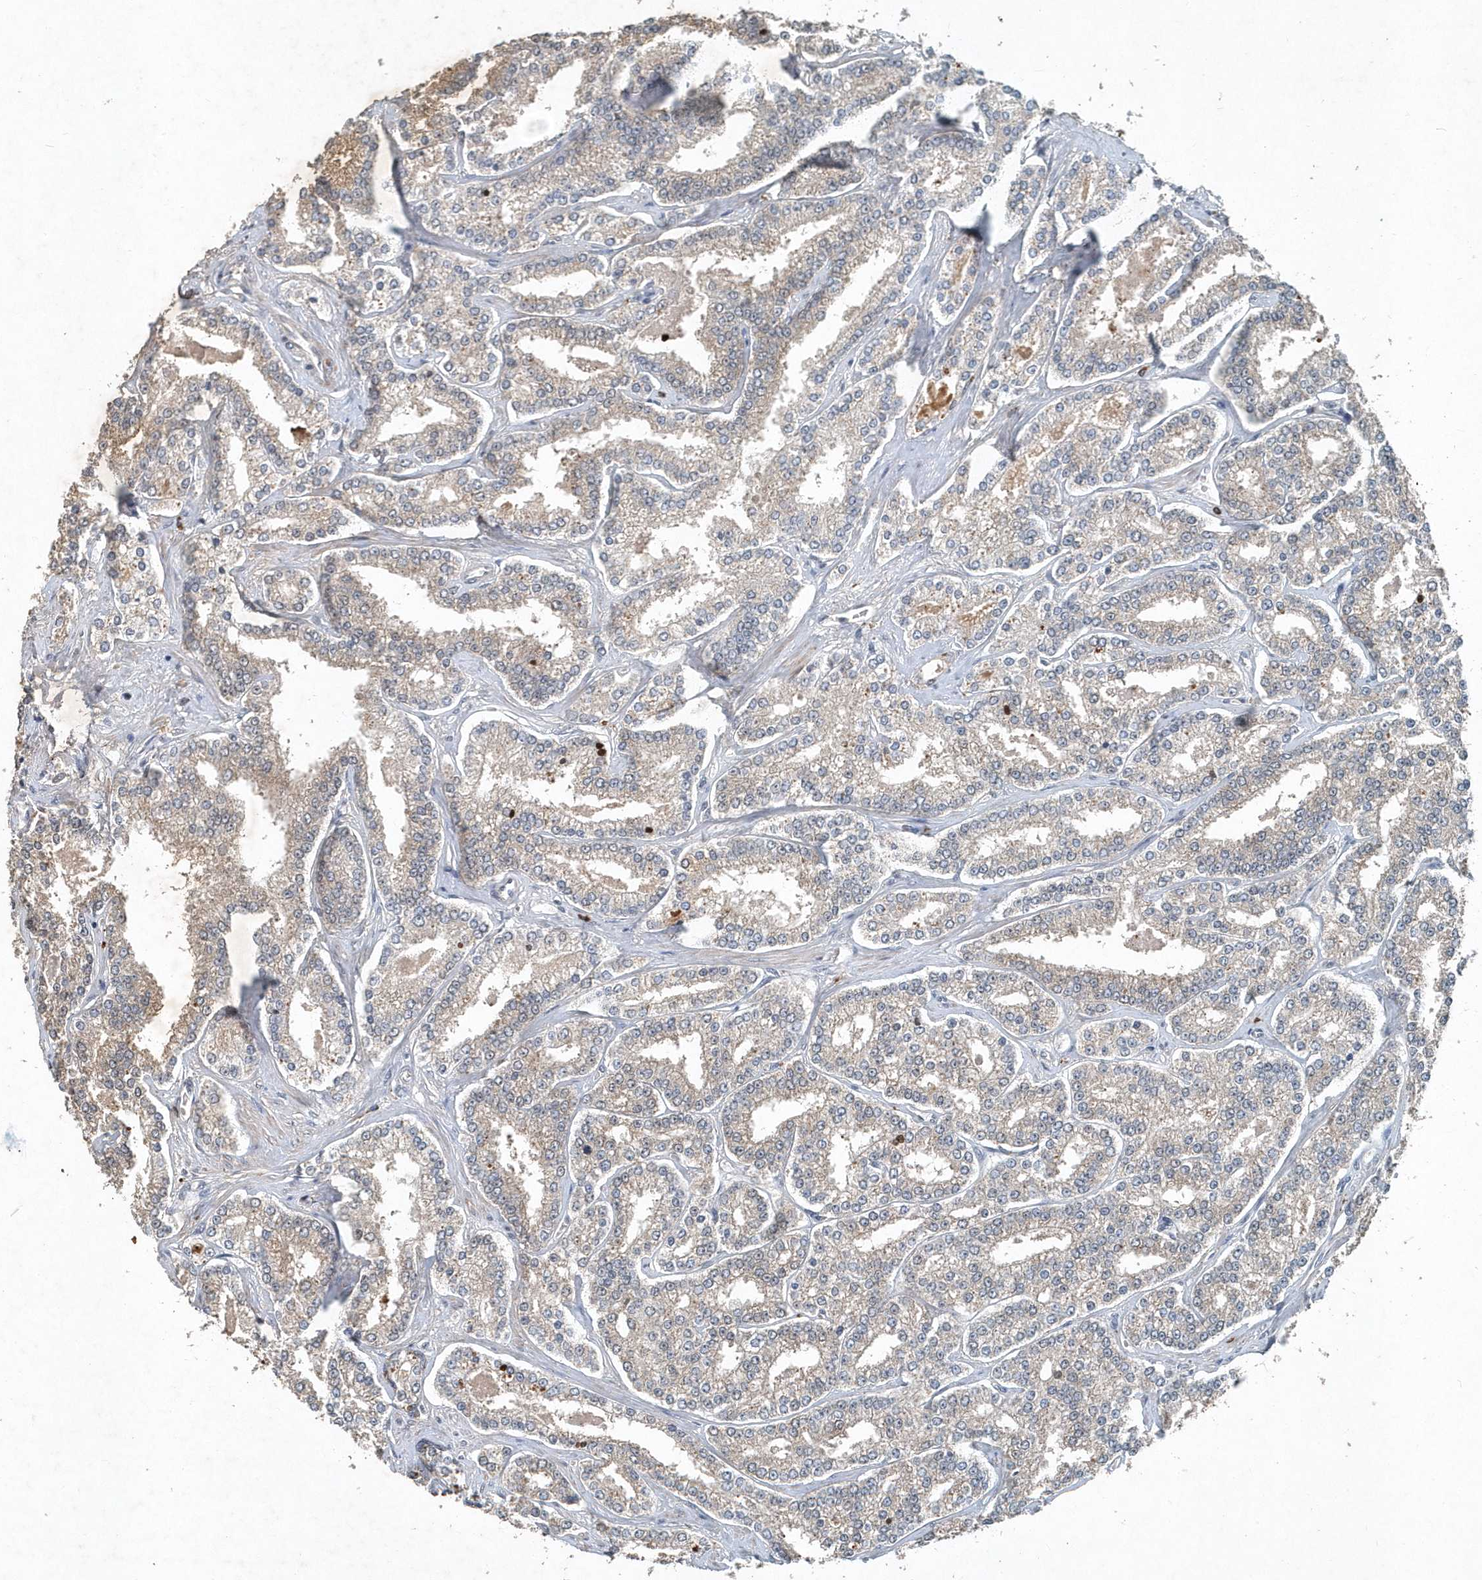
{"staining": {"intensity": "negative", "quantity": "none", "location": "none"}, "tissue": "prostate cancer", "cell_type": "Tumor cells", "image_type": "cancer", "snomed": [{"axis": "morphology", "description": "Normal tissue, NOS"}, {"axis": "morphology", "description": "Adenocarcinoma, High grade"}, {"axis": "topography", "description": "Prostate"}], "caption": "DAB (3,3'-diaminobenzidine) immunohistochemical staining of human prostate cancer displays no significant staining in tumor cells. (DAB (3,3'-diaminobenzidine) IHC with hematoxylin counter stain).", "gene": "SCFD2", "patient": {"sex": "male", "age": 83}}